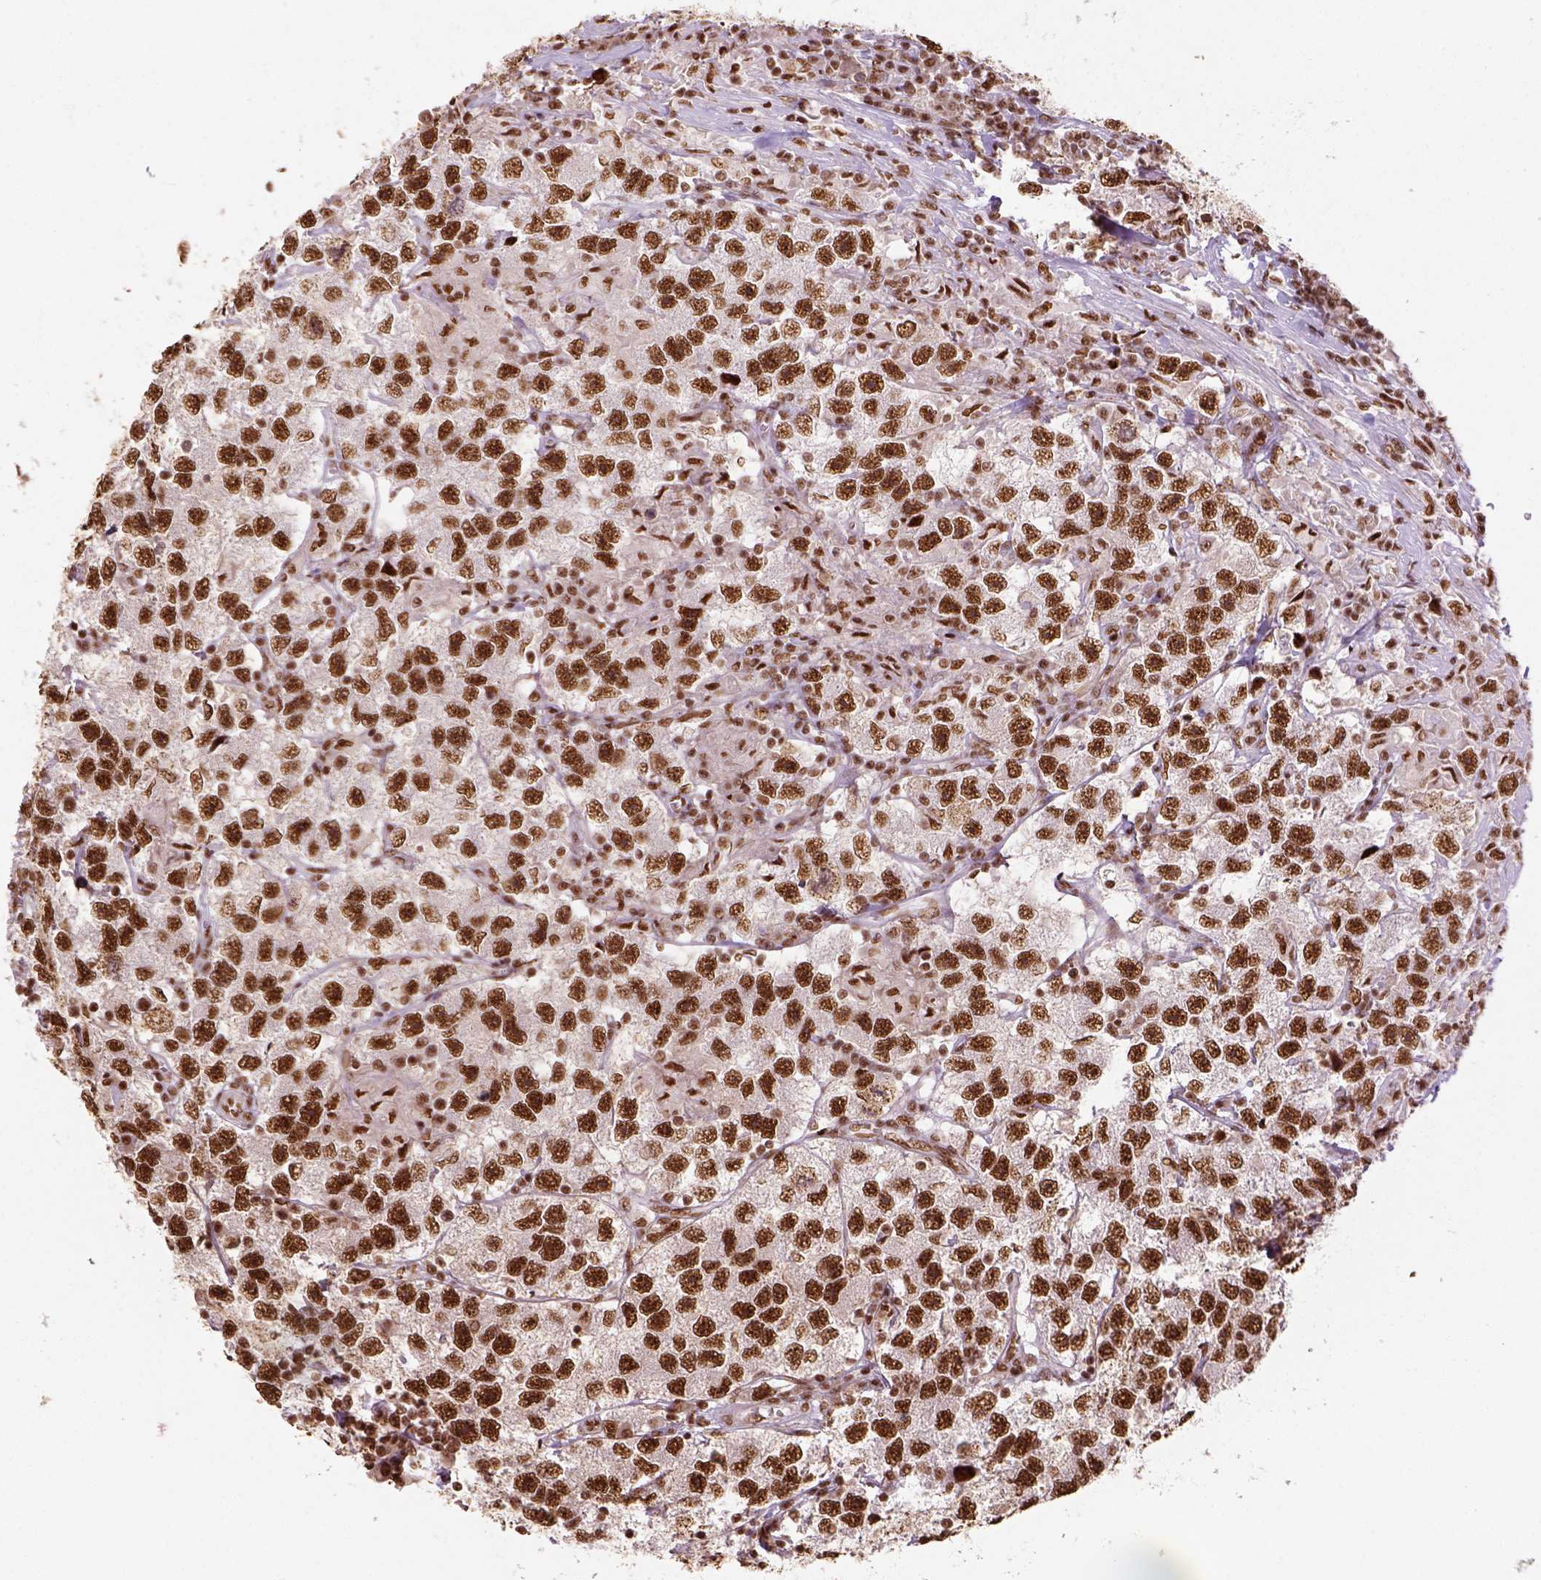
{"staining": {"intensity": "strong", "quantity": ">75%", "location": "nuclear"}, "tissue": "testis cancer", "cell_type": "Tumor cells", "image_type": "cancer", "snomed": [{"axis": "morphology", "description": "Seminoma, NOS"}, {"axis": "topography", "description": "Testis"}], "caption": "Seminoma (testis) was stained to show a protein in brown. There is high levels of strong nuclear staining in approximately >75% of tumor cells.", "gene": "CCAR1", "patient": {"sex": "male", "age": 26}}